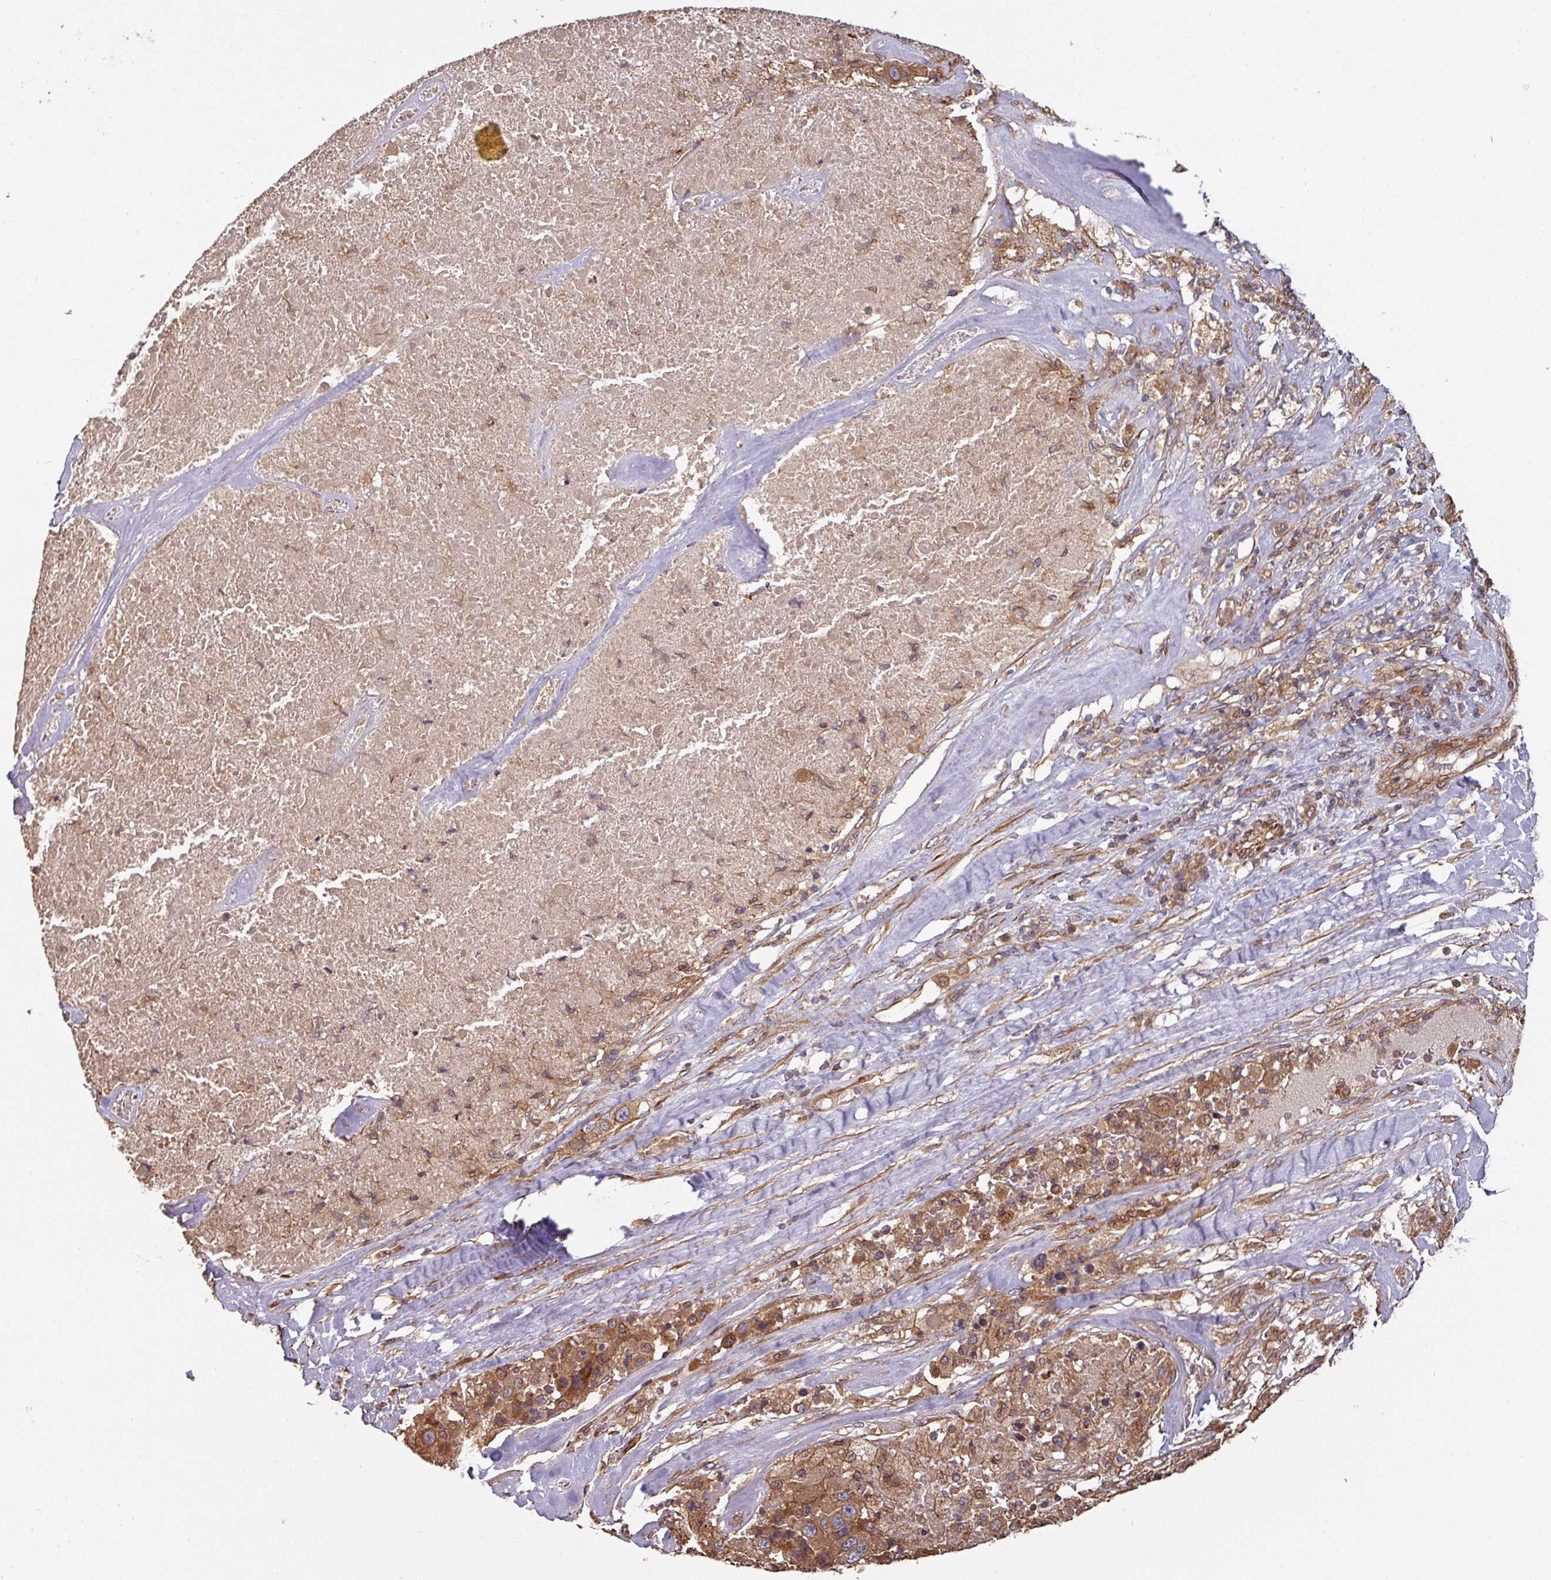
{"staining": {"intensity": "moderate", "quantity": ">75%", "location": "cytoplasmic/membranous"}, "tissue": "melanoma", "cell_type": "Tumor cells", "image_type": "cancer", "snomed": [{"axis": "morphology", "description": "Malignant melanoma, Metastatic site"}, {"axis": "topography", "description": "Lymph node"}], "caption": "Malignant melanoma (metastatic site) stained with DAB (3,3'-diaminobenzidine) IHC displays medium levels of moderate cytoplasmic/membranous staining in about >75% of tumor cells. (brown staining indicates protein expression, while blue staining denotes nuclei).", "gene": "SIK1", "patient": {"sex": "male", "age": 62}}